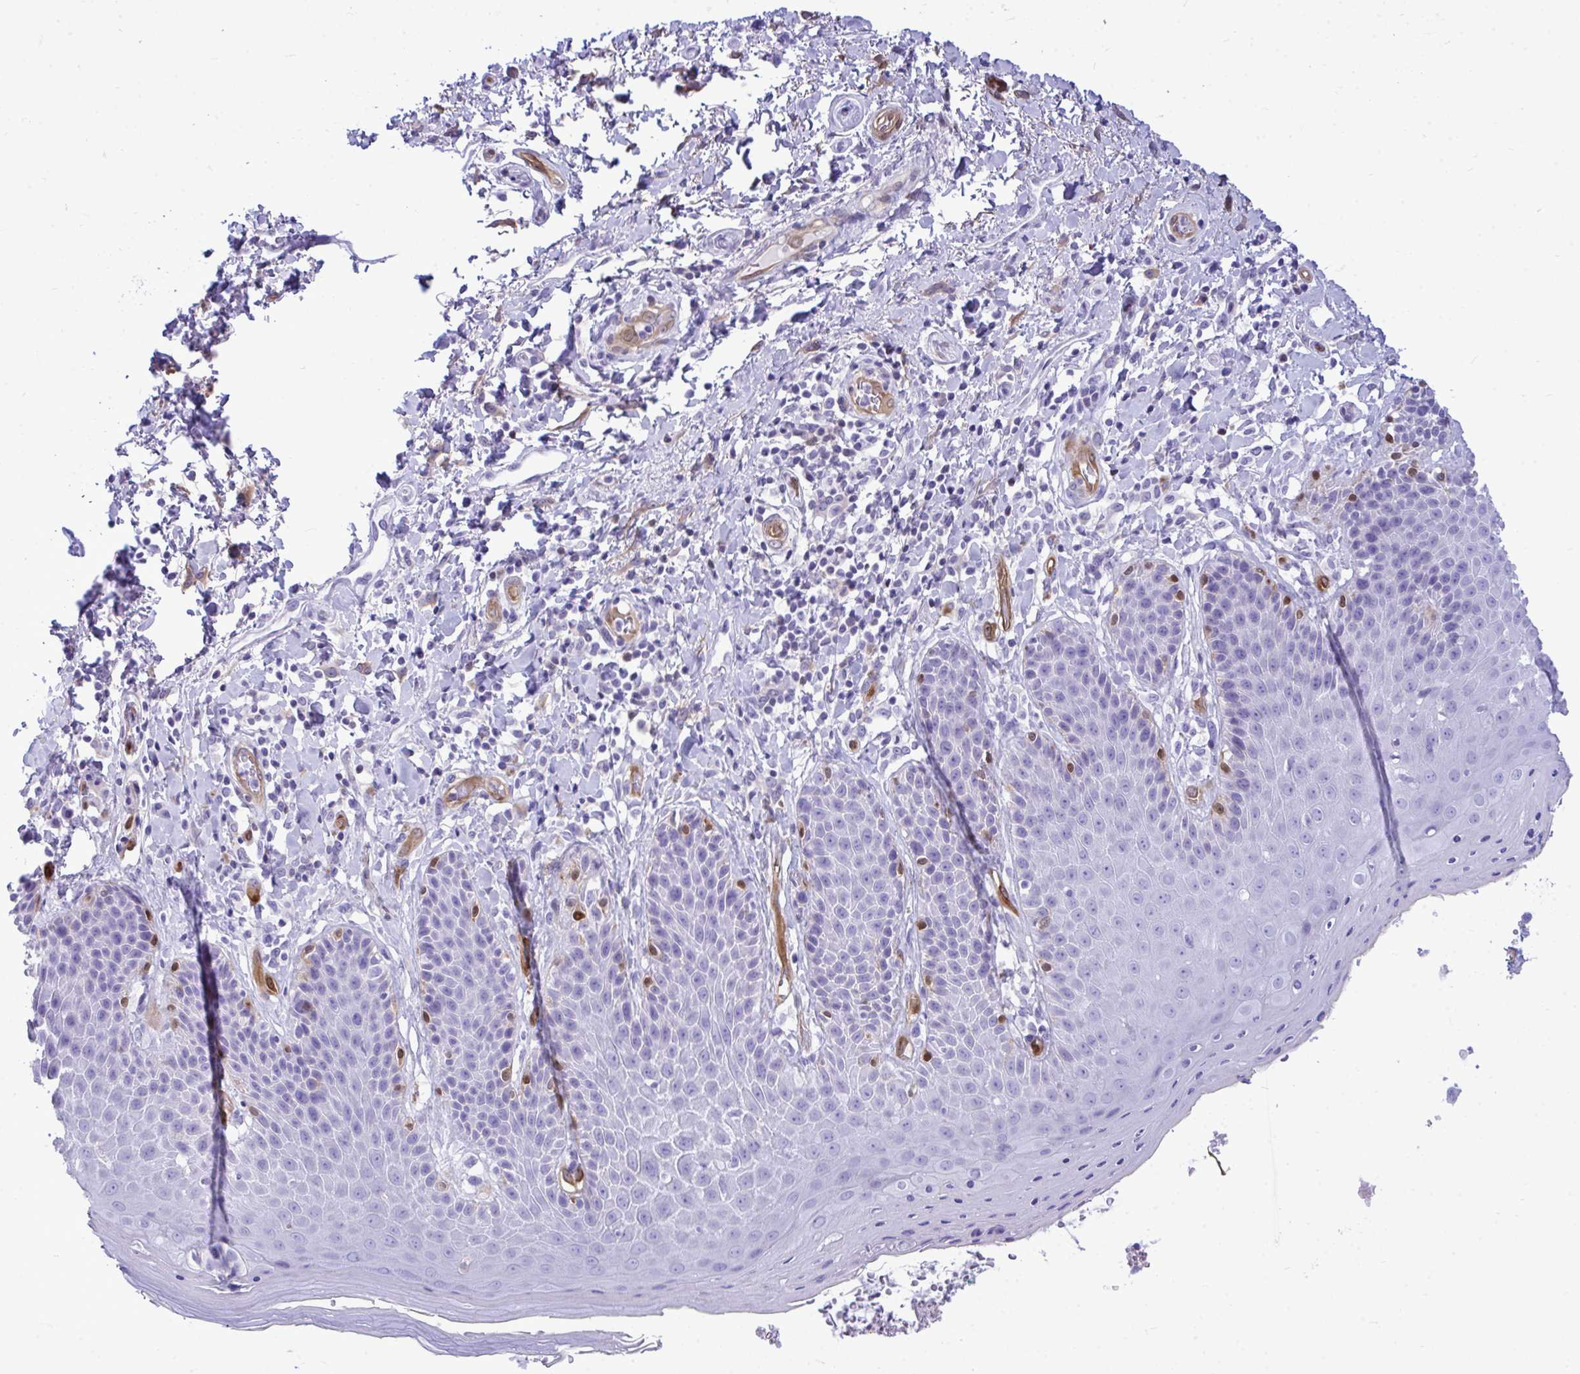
{"staining": {"intensity": "negative", "quantity": "none", "location": "none"}, "tissue": "skin", "cell_type": "Epidermal cells", "image_type": "normal", "snomed": [{"axis": "morphology", "description": "Normal tissue, NOS"}, {"axis": "topography", "description": "Anal"}, {"axis": "topography", "description": "Peripheral nerve tissue"}], "caption": "IHC image of normal human skin stained for a protein (brown), which shows no positivity in epidermal cells. (DAB immunohistochemistry (IHC) visualized using brightfield microscopy, high magnification).", "gene": "LIMS2", "patient": {"sex": "male", "age": 51}}